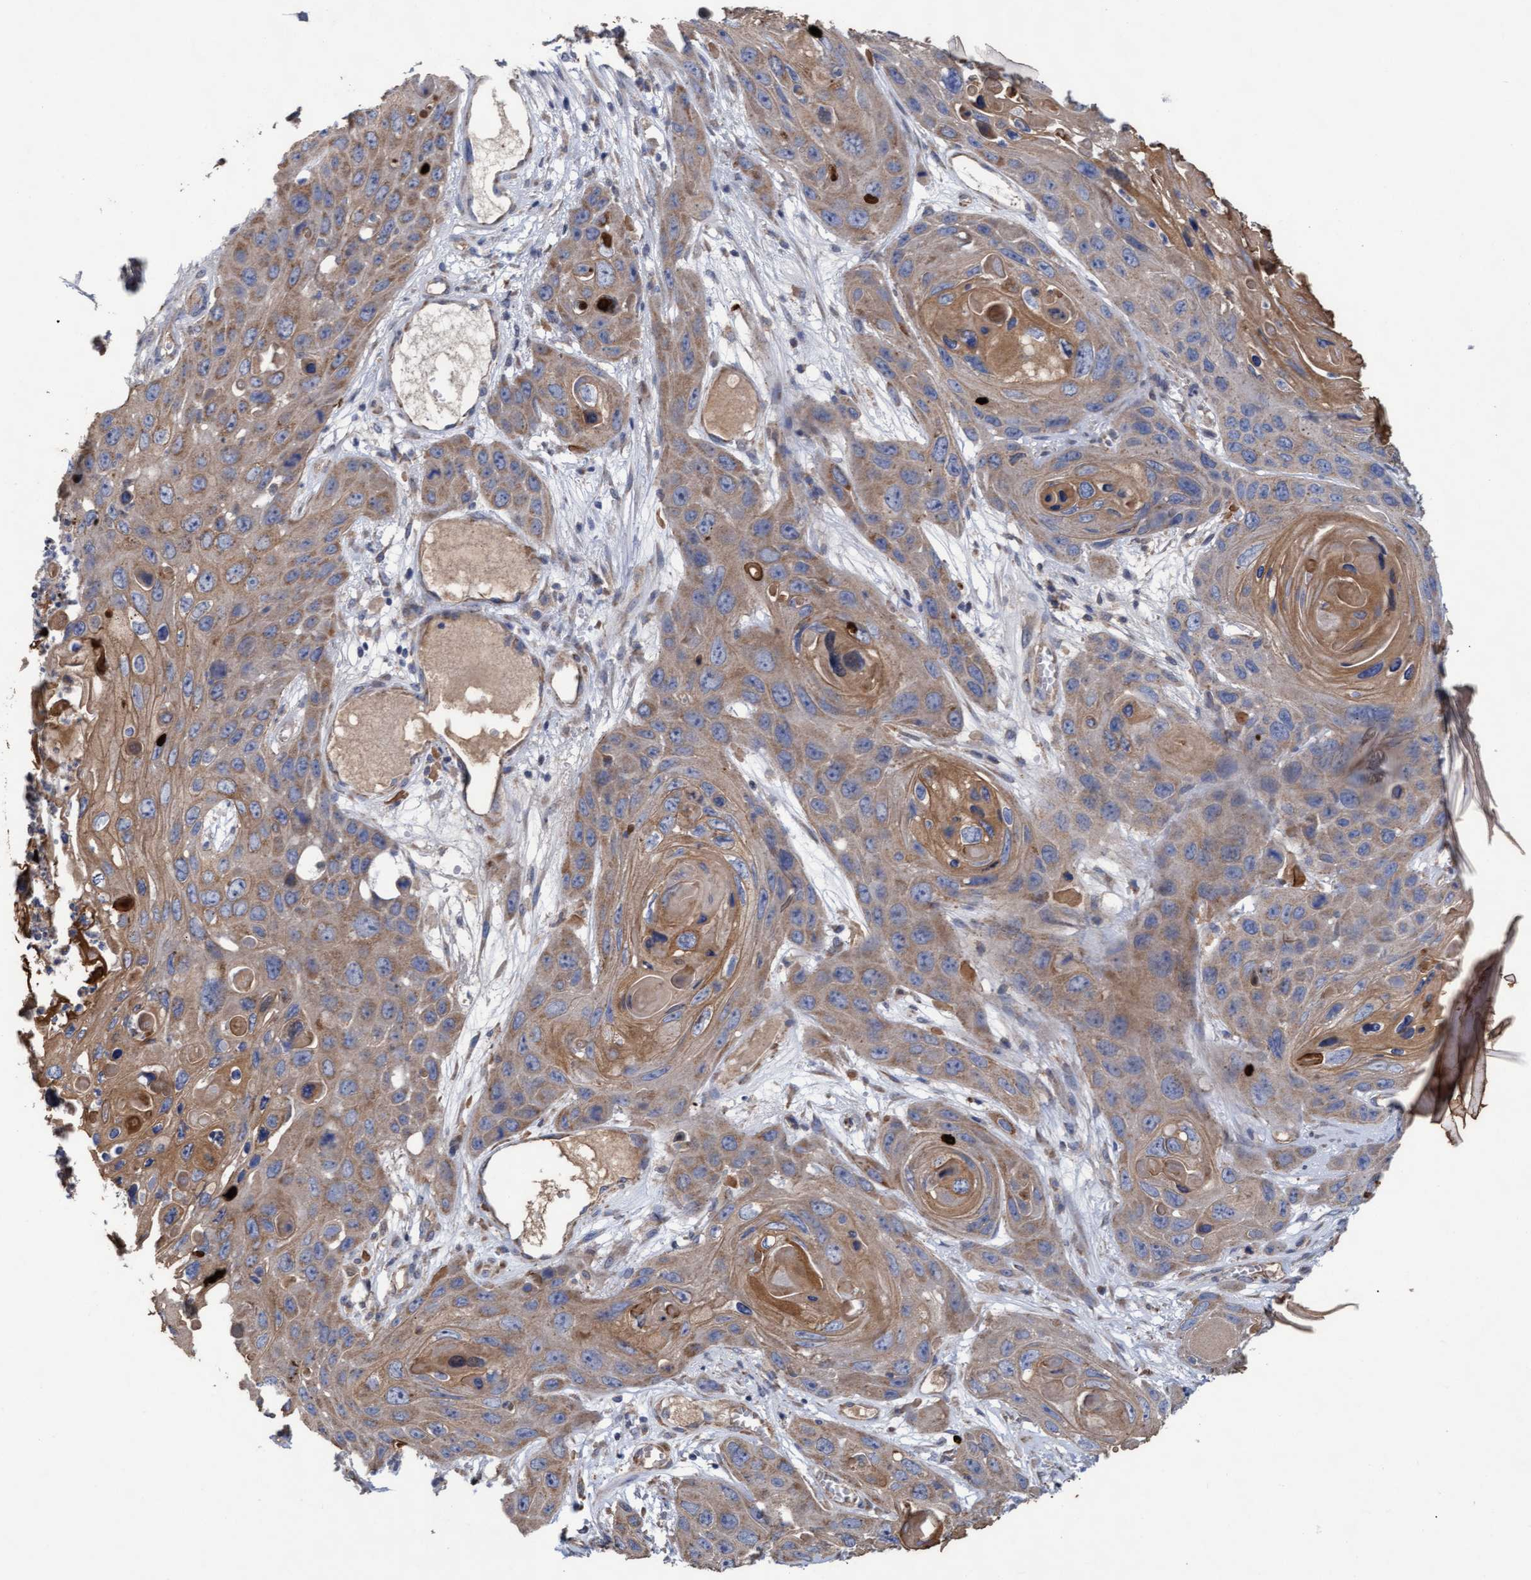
{"staining": {"intensity": "moderate", "quantity": ">75%", "location": "cytoplasmic/membranous"}, "tissue": "skin cancer", "cell_type": "Tumor cells", "image_type": "cancer", "snomed": [{"axis": "morphology", "description": "Squamous cell carcinoma, NOS"}, {"axis": "topography", "description": "Skin"}], "caption": "Skin cancer tissue displays moderate cytoplasmic/membranous staining in about >75% of tumor cells", "gene": "MRPL38", "patient": {"sex": "male", "age": 55}}